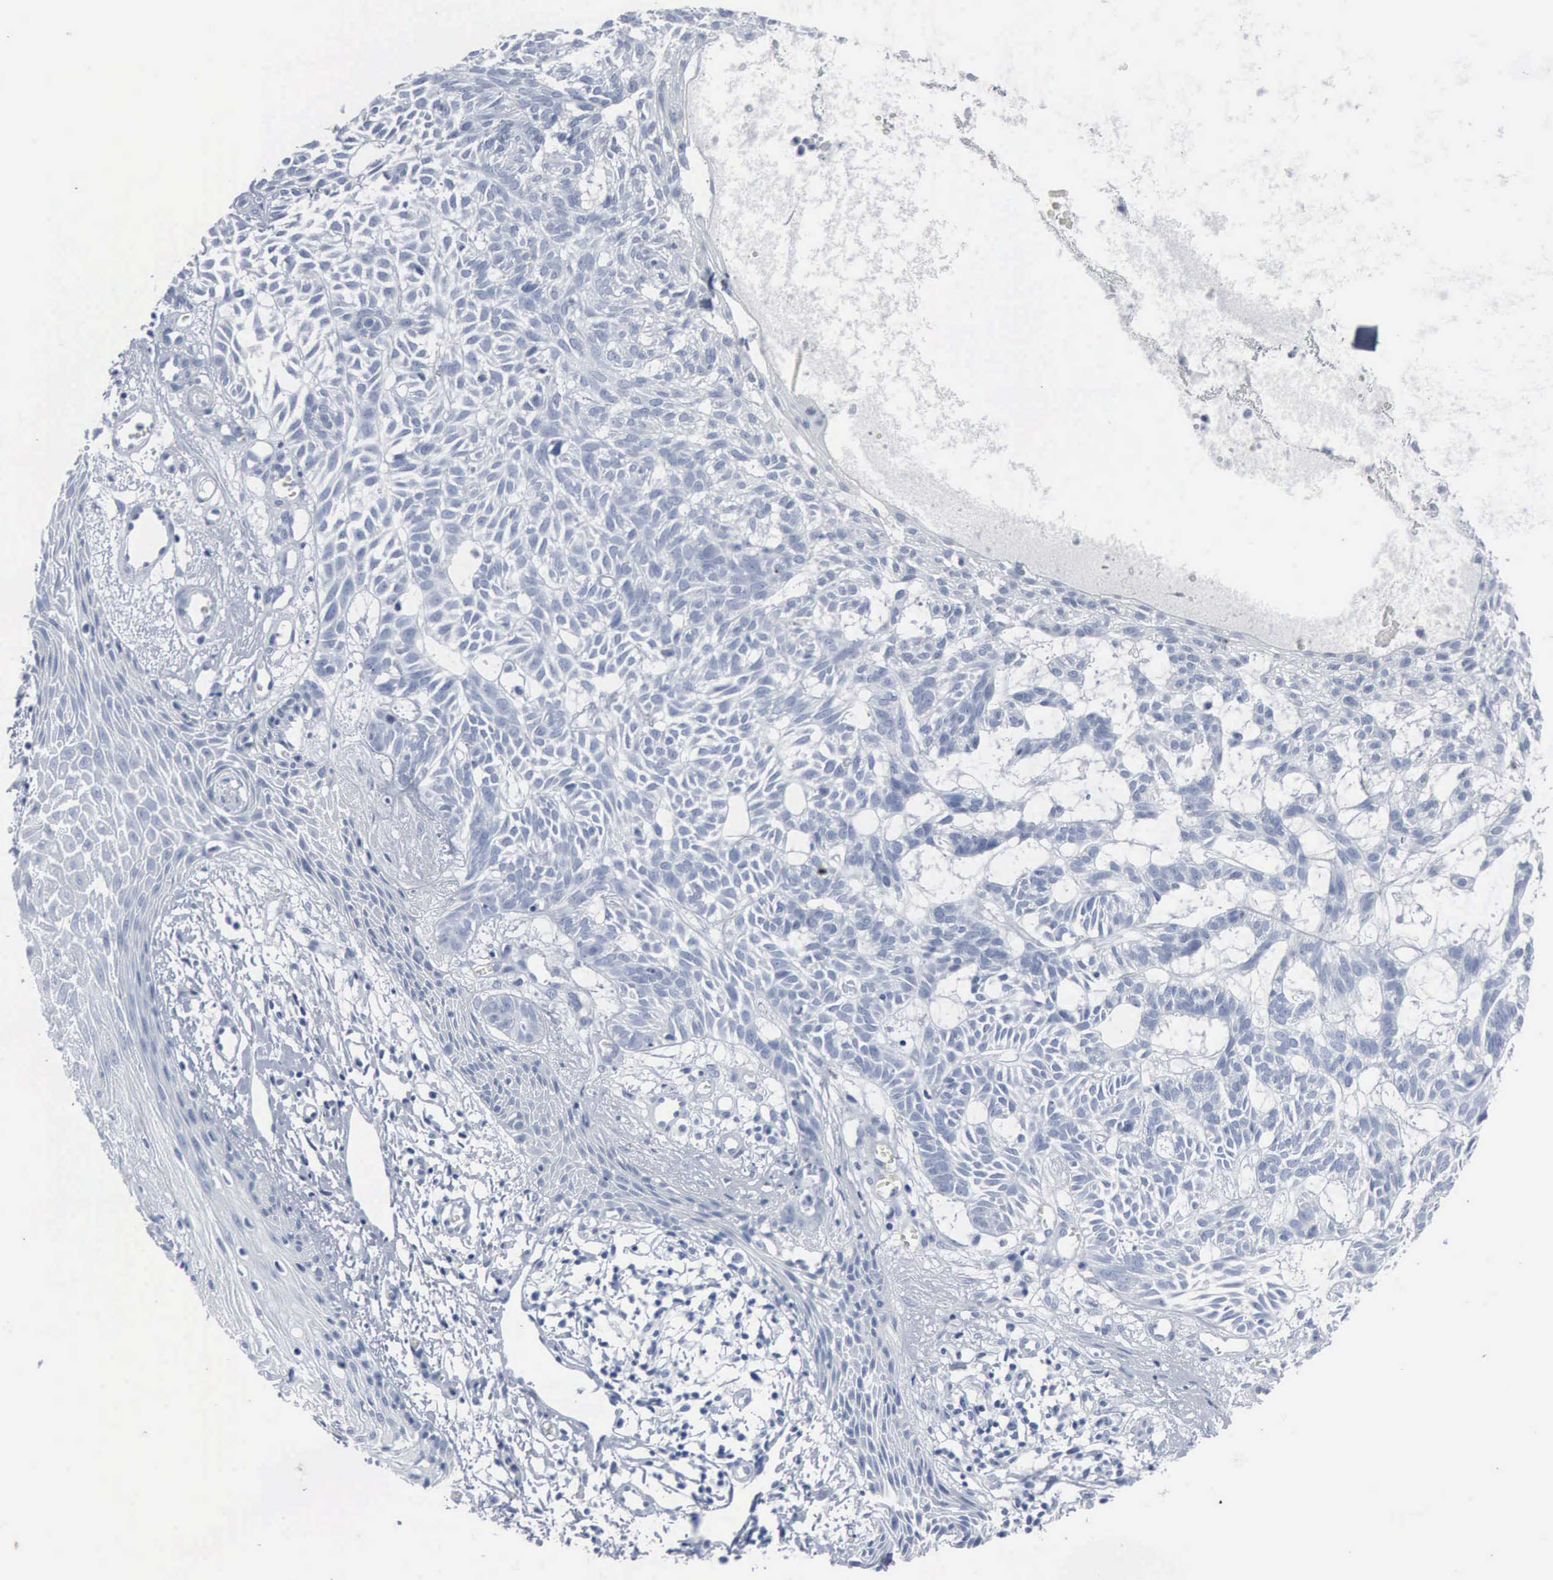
{"staining": {"intensity": "negative", "quantity": "none", "location": "none"}, "tissue": "skin cancer", "cell_type": "Tumor cells", "image_type": "cancer", "snomed": [{"axis": "morphology", "description": "Basal cell carcinoma"}, {"axis": "topography", "description": "Skin"}], "caption": "Immunohistochemistry of skin cancer (basal cell carcinoma) displays no positivity in tumor cells.", "gene": "DMD", "patient": {"sex": "male", "age": 75}}